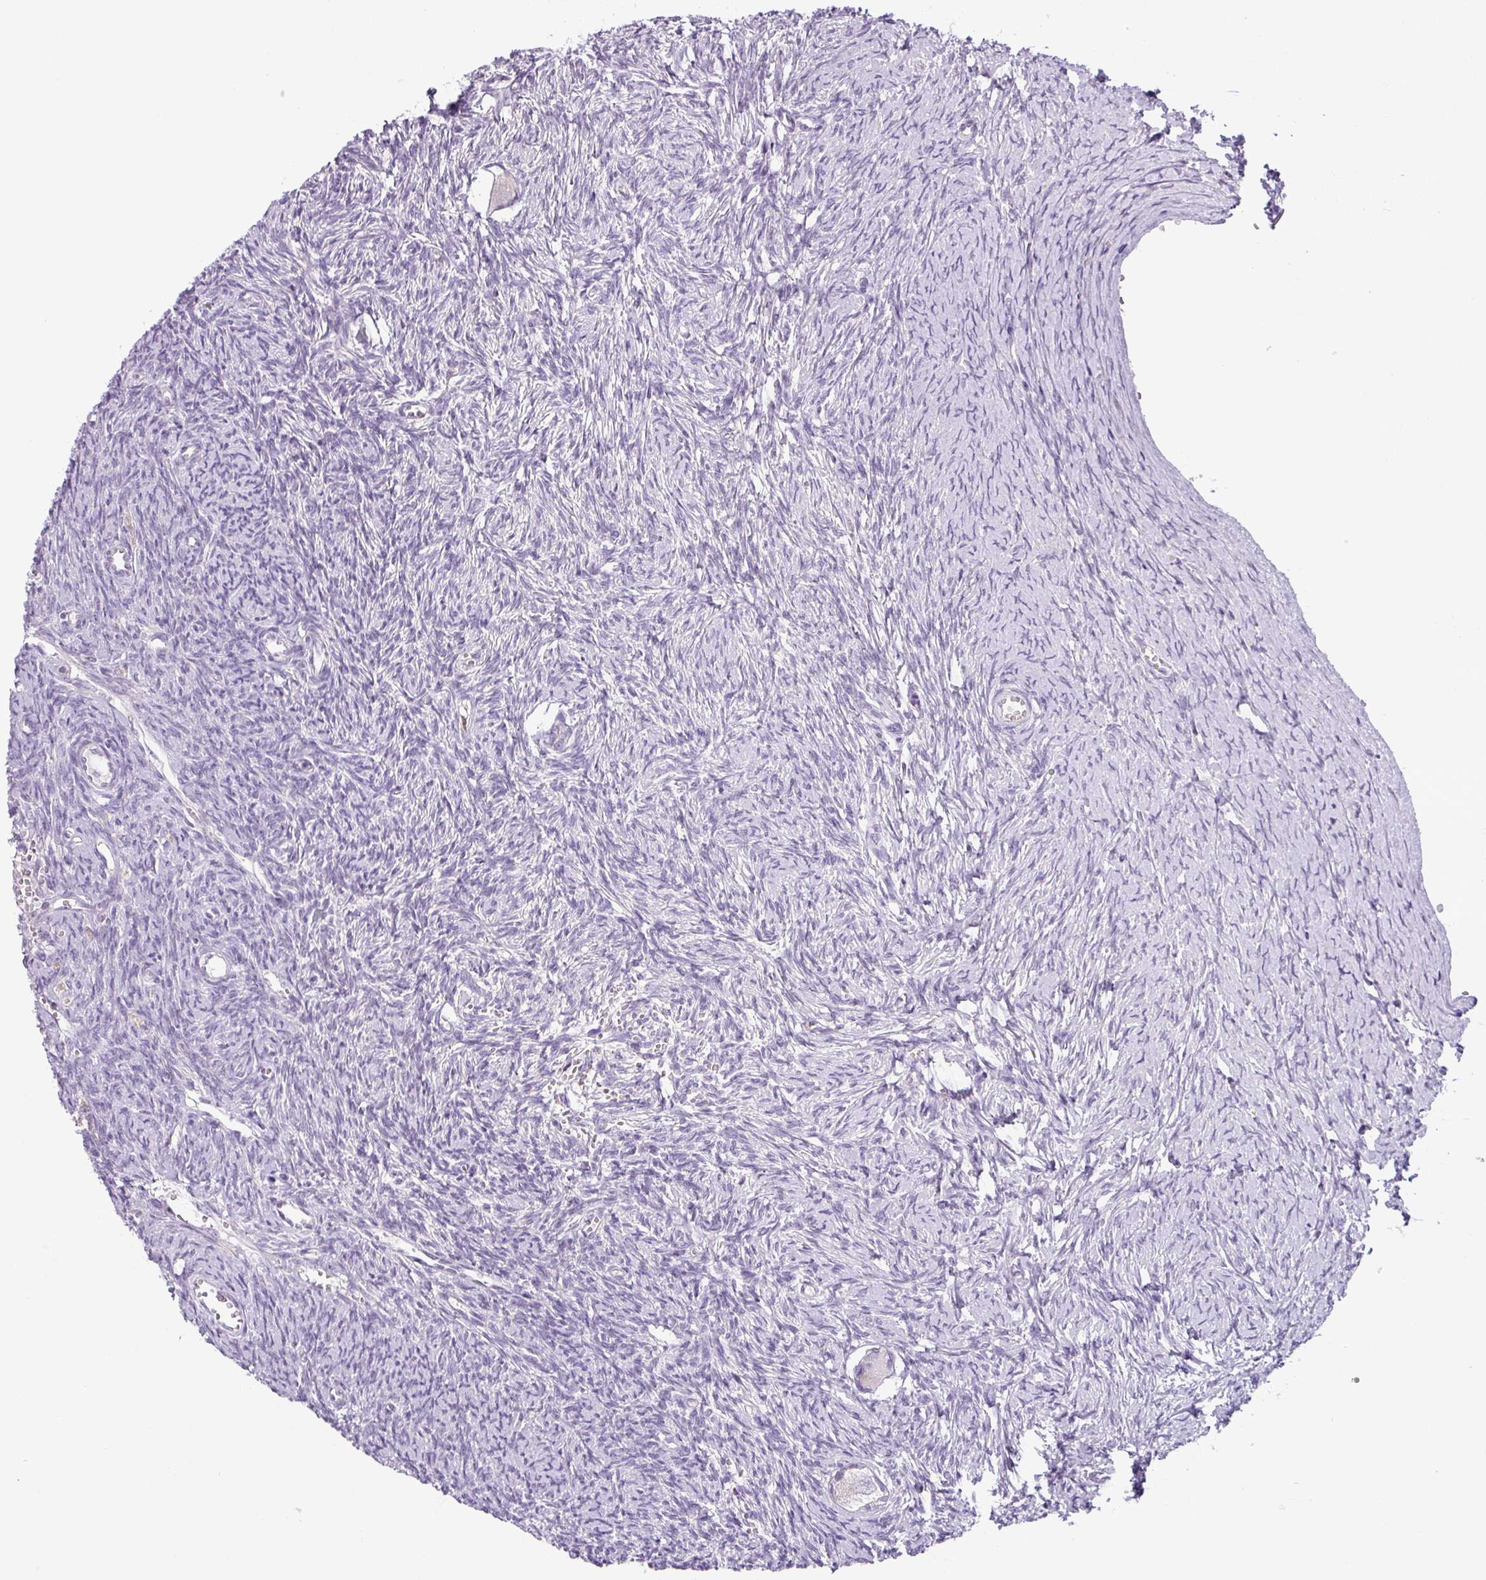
{"staining": {"intensity": "negative", "quantity": "none", "location": "none"}, "tissue": "ovary", "cell_type": "Follicle cells", "image_type": "normal", "snomed": [{"axis": "morphology", "description": "Normal tissue, NOS"}, {"axis": "topography", "description": "Ovary"}], "caption": "The micrograph displays no significant positivity in follicle cells of ovary. Brightfield microscopy of IHC stained with DAB (brown) and hematoxylin (blue), captured at high magnification.", "gene": "HMCN2", "patient": {"sex": "female", "age": 39}}